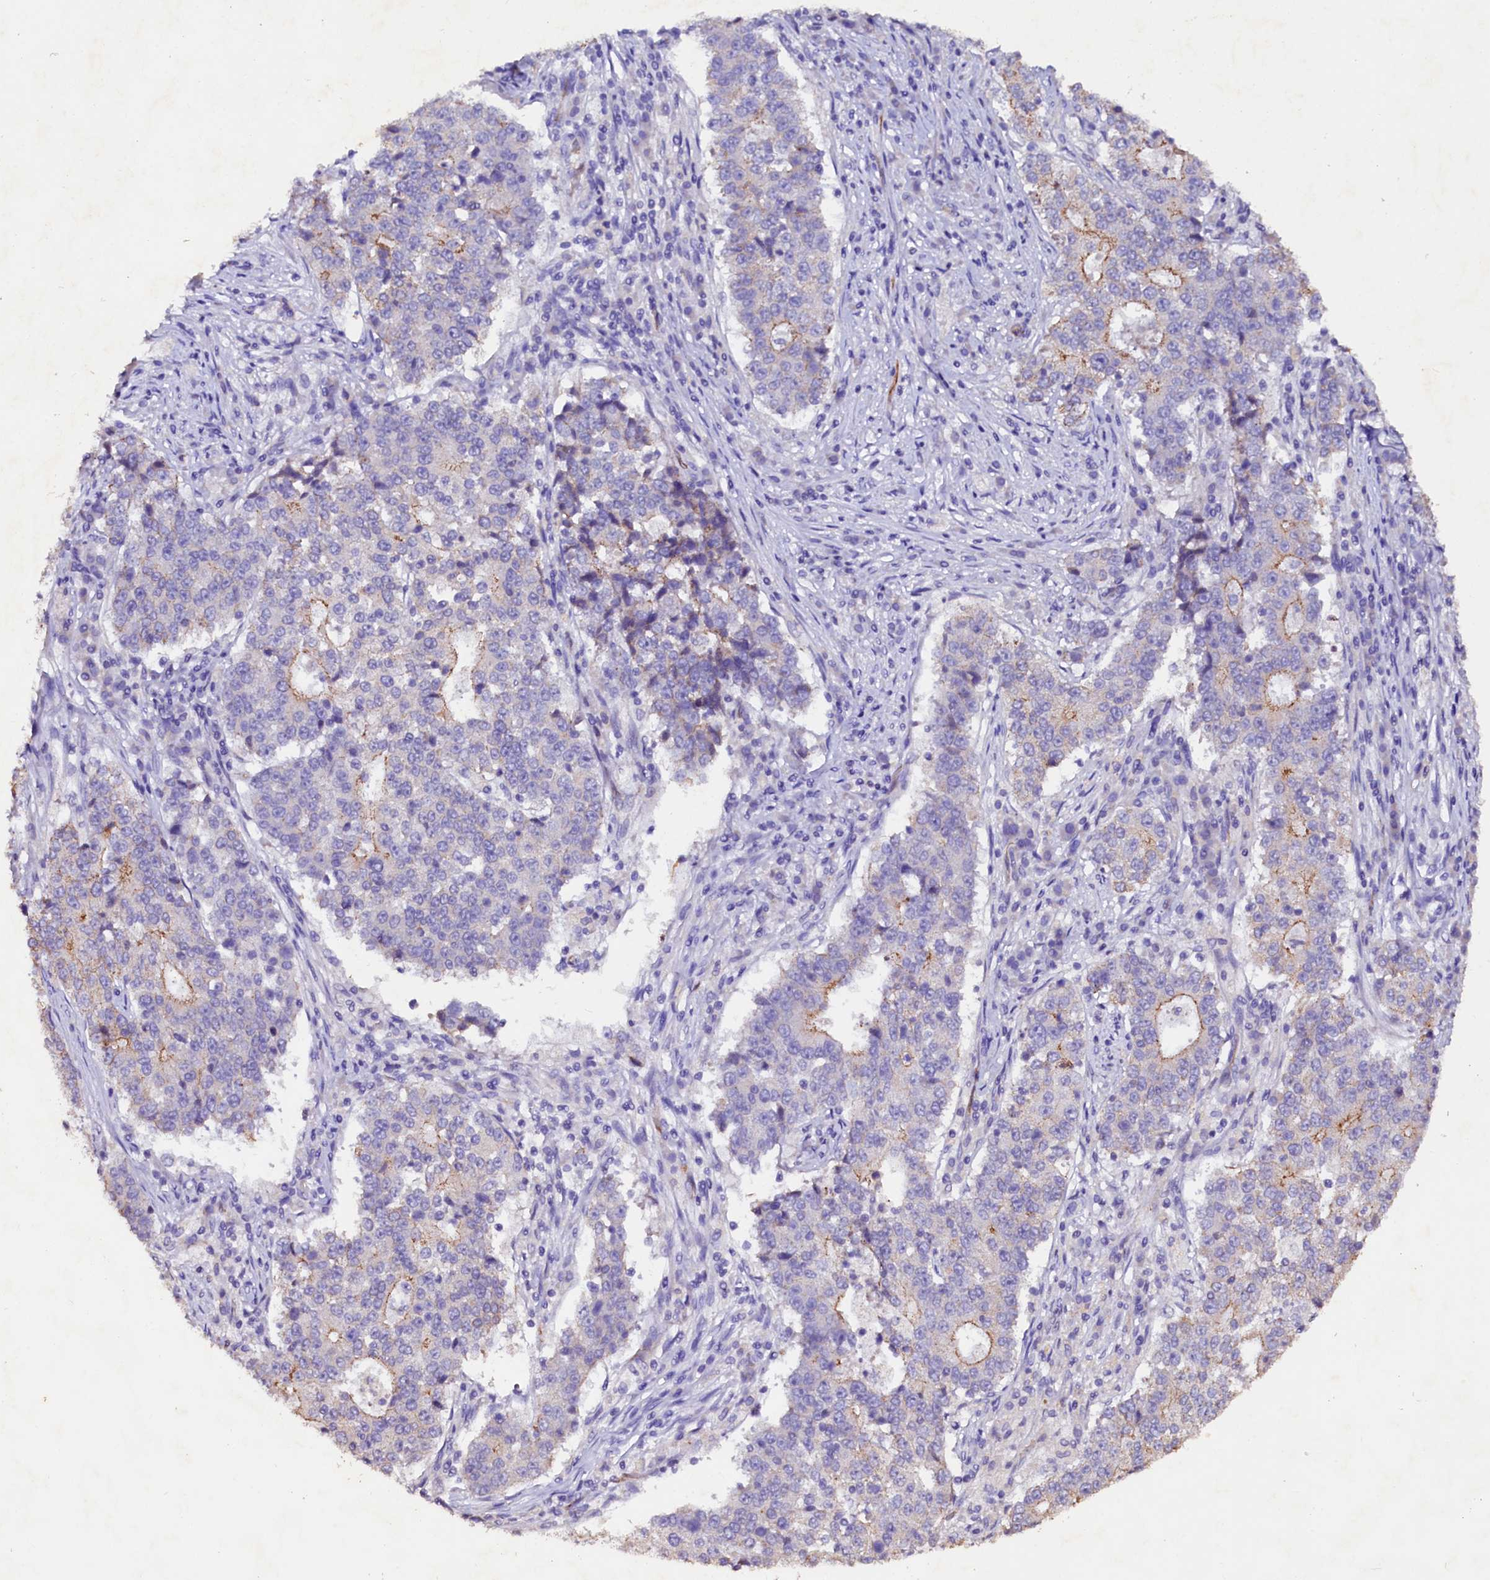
{"staining": {"intensity": "weak", "quantity": "<25%", "location": "cytoplasmic/membranous"}, "tissue": "stomach cancer", "cell_type": "Tumor cells", "image_type": "cancer", "snomed": [{"axis": "morphology", "description": "Adenocarcinoma, NOS"}, {"axis": "topography", "description": "Stomach"}], "caption": "IHC image of stomach cancer (adenocarcinoma) stained for a protein (brown), which exhibits no expression in tumor cells.", "gene": "VPS36", "patient": {"sex": "male", "age": 59}}